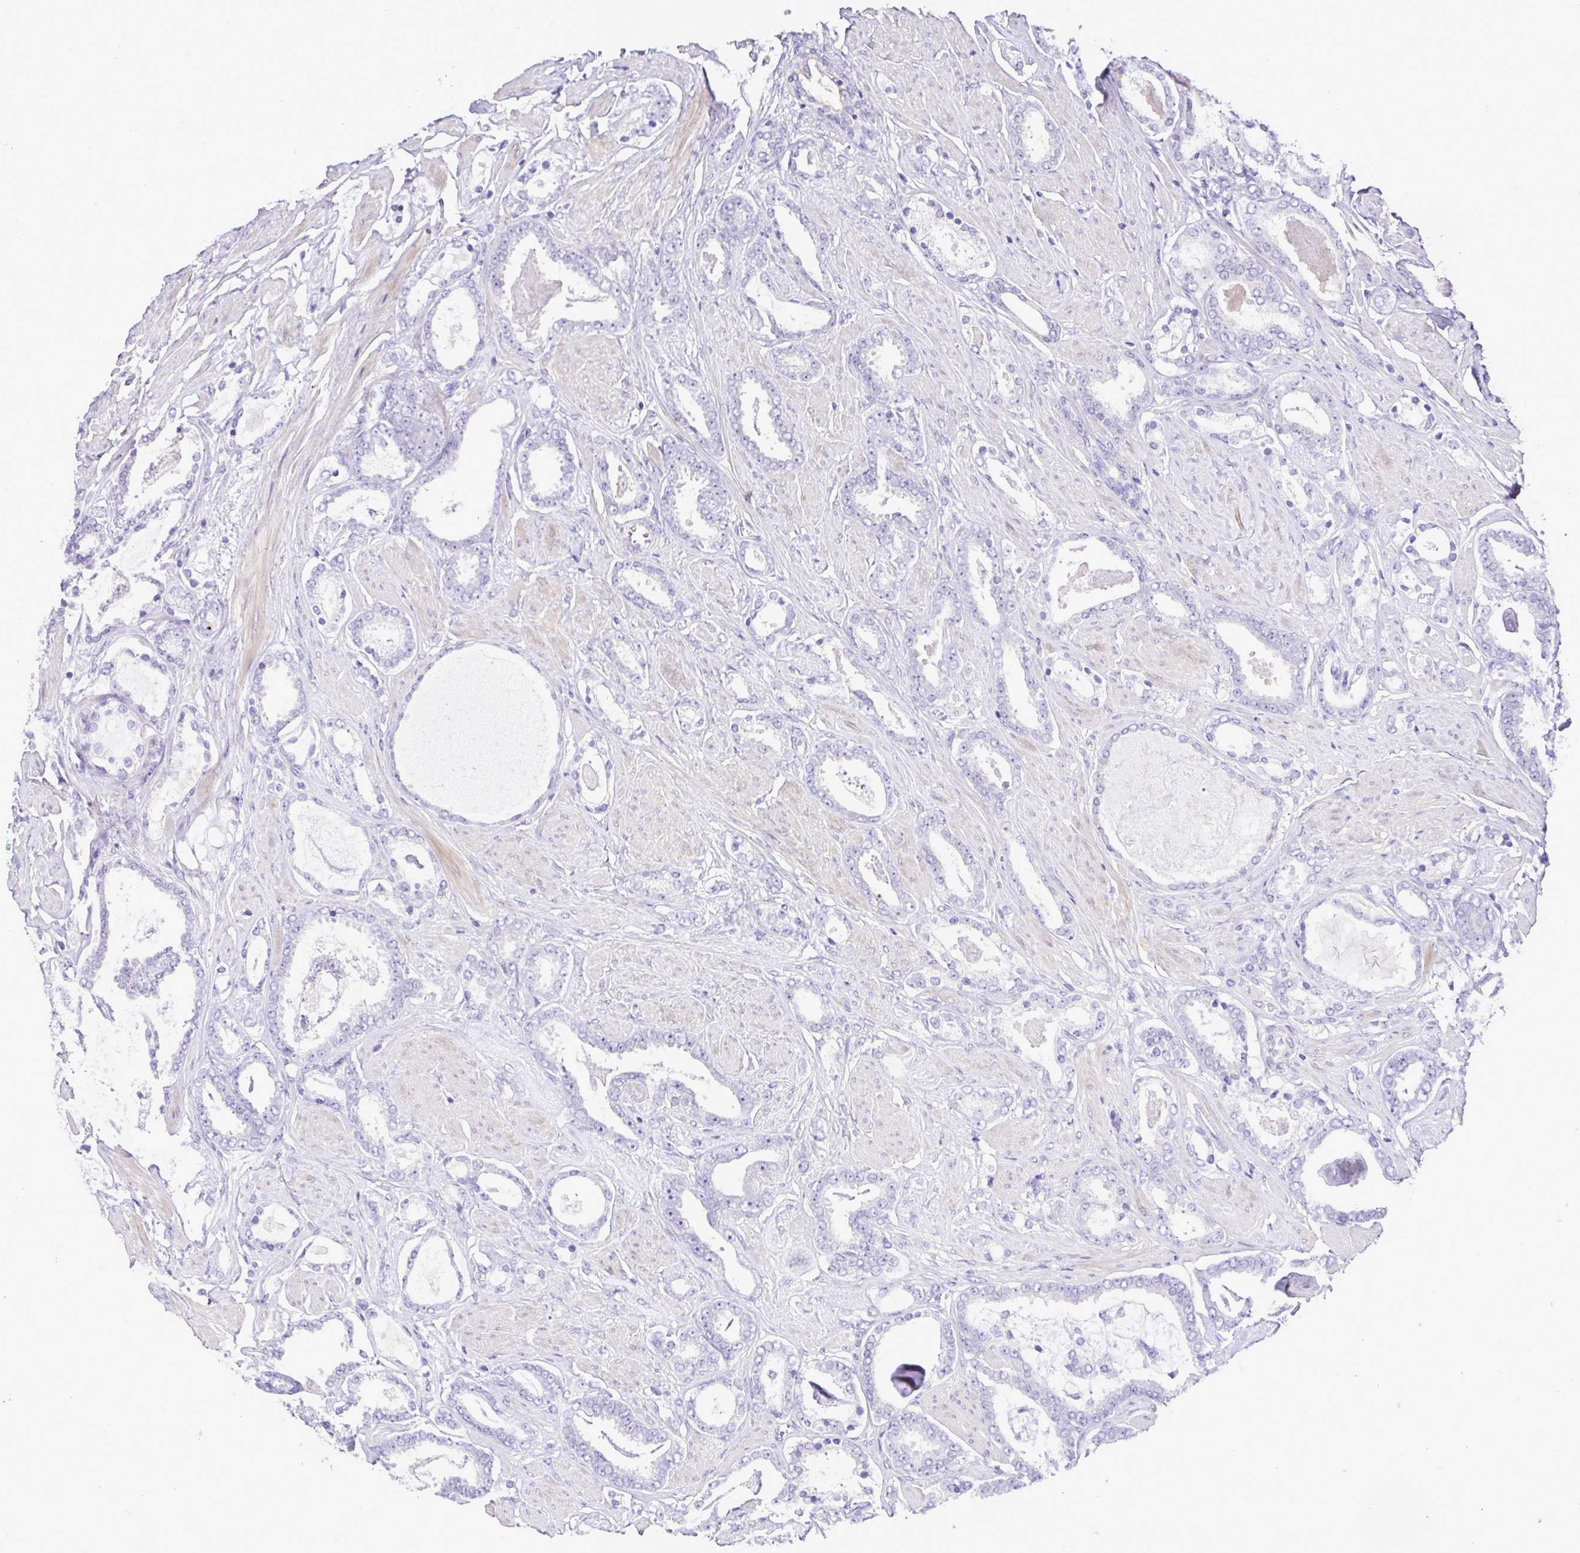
{"staining": {"intensity": "negative", "quantity": "none", "location": "none"}, "tissue": "prostate cancer", "cell_type": "Tumor cells", "image_type": "cancer", "snomed": [{"axis": "morphology", "description": "Adenocarcinoma, High grade"}, {"axis": "topography", "description": "Prostate"}], "caption": "DAB (3,3'-diaminobenzidine) immunohistochemical staining of human adenocarcinoma (high-grade) (prostate) reveals no significant positivity in tumor cells. (IHC, brightfield microscopy, high magnification).", "gene": "GABBR2", "patient": {"sex": "male", "age": 63}}